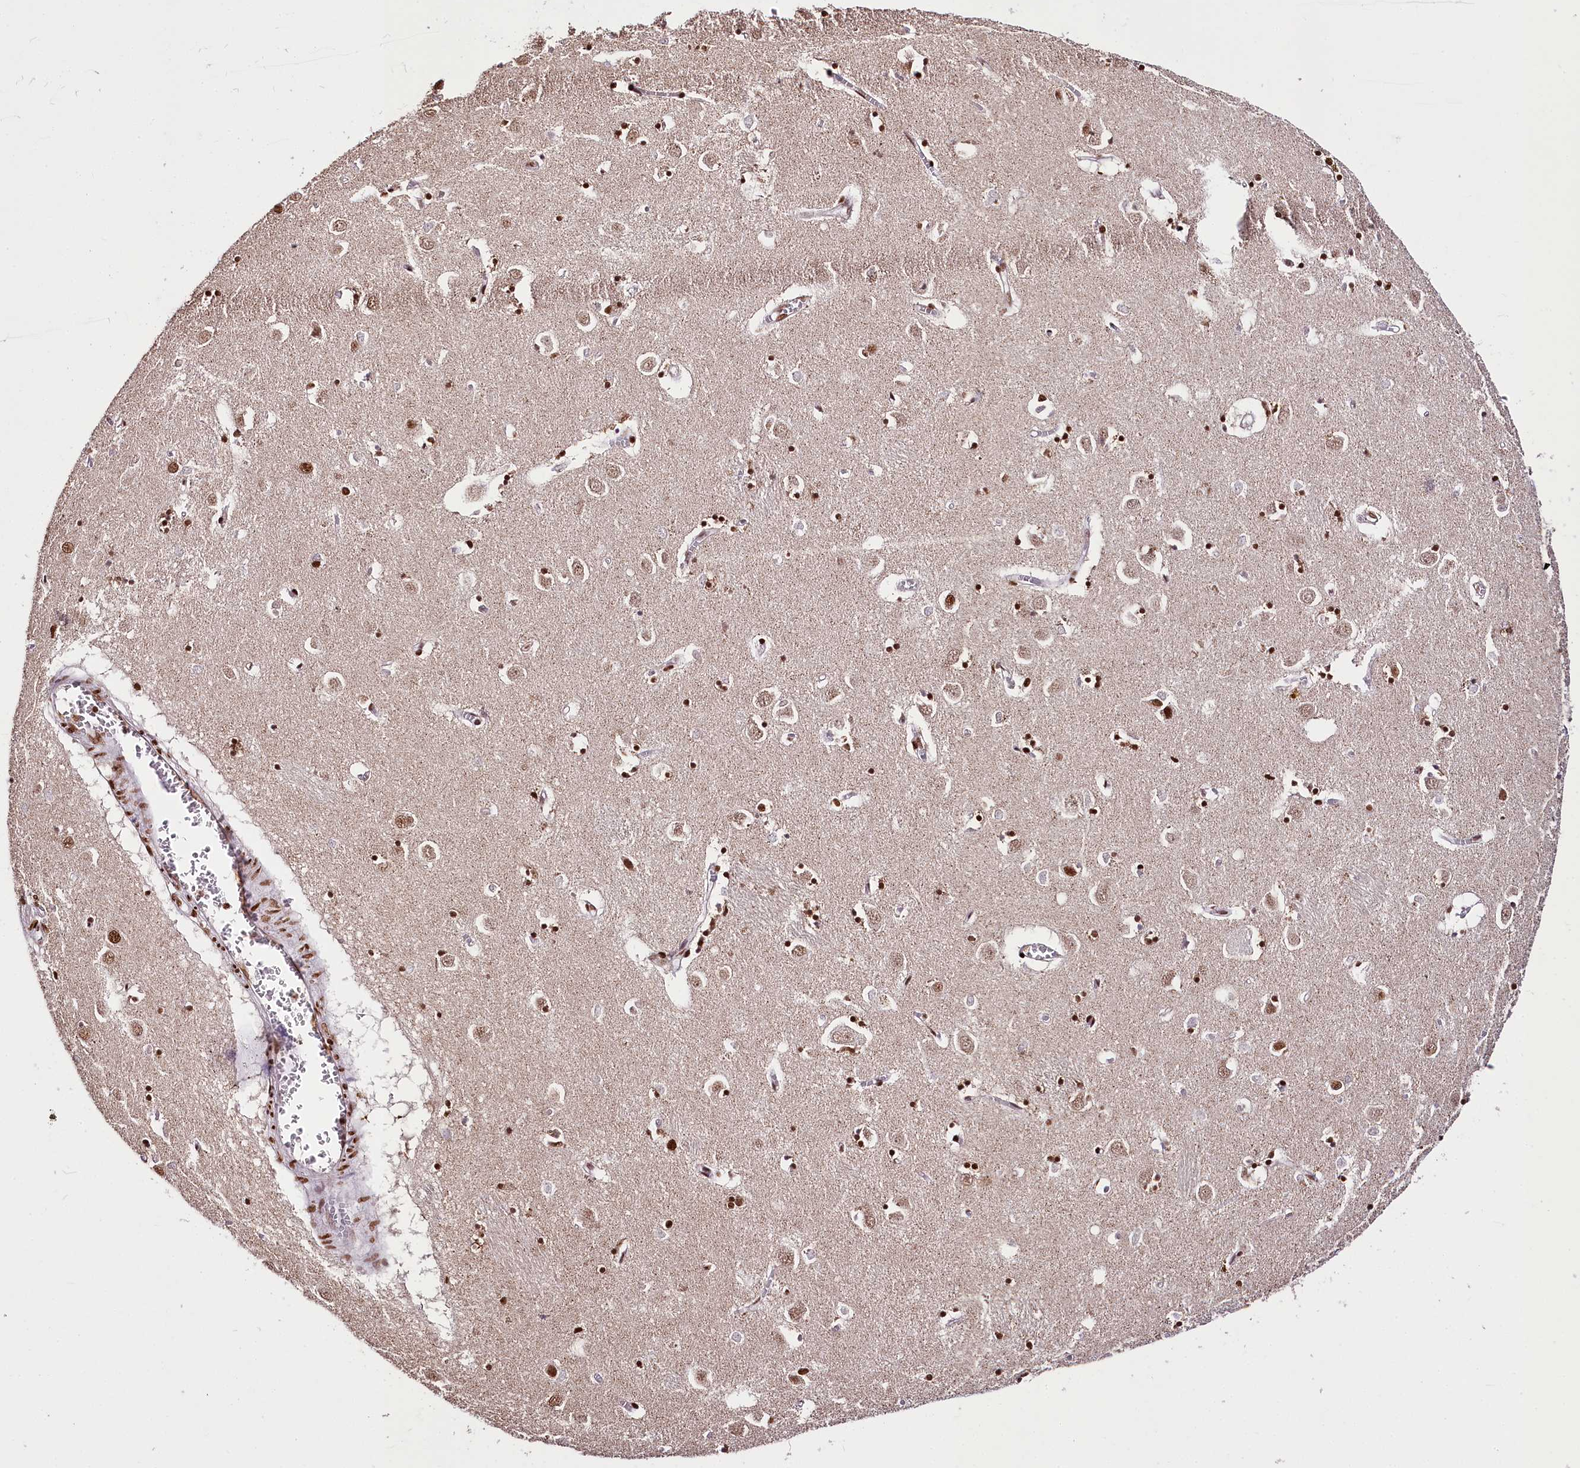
{"staining": {"intensity": "strong", "quantity": ">75%", "location": "nuclear"}, "tissue": "caudate", "cell_type": "Glial cells", "image_type": "normal", "snomed": [{"axis": "morphology", "description": "Normal tissue, NOS"}, {"axis": "topography", "description": "Lateral ventricle wall"}], "caption": "Immunohistochemistry (IHC) image of benign human caudate stained for a protein (brown), which reveals high levels of strong nuclear positivity in about >75% of glial cells.", "gene": "SMARCE1", "patient": {"sex": "male", "age": 70}}